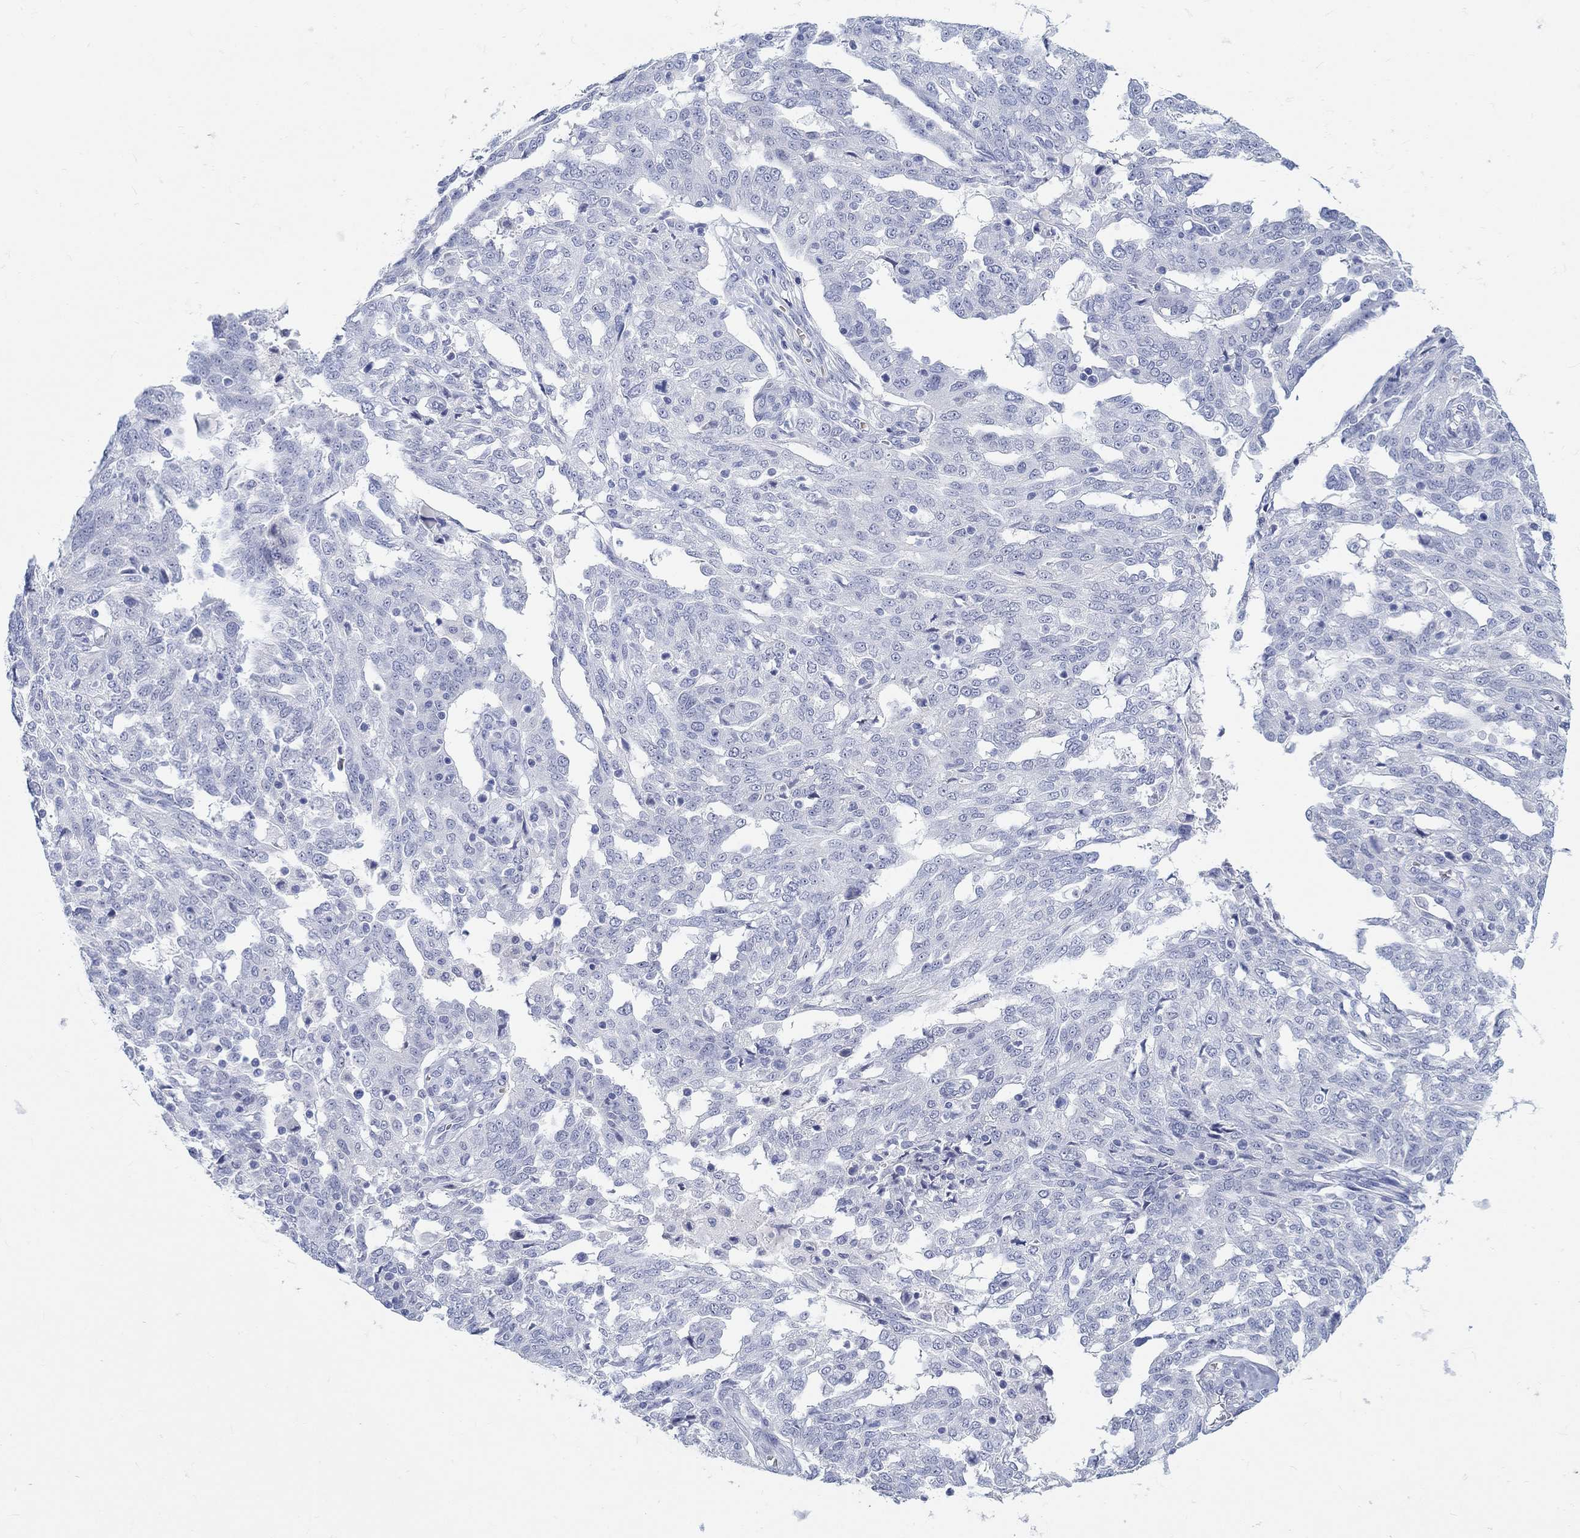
{"staining": {"intensity": "negative", "quantity": "none", "location": "none"}, "tissue": "ovarian cancer", "cell_type": "Tumor cells", "image_type": "cancer", "snomed": [{"axis": "morphology", "description": "Cystadenocarcinoma, serous, NOS"}, {"axis": "topography", "description": "Ovary"}], "caption": "Immunohistochemistry photomicrograph of neoplastic tissue: ovarian serous cystadenocarcinoma stained with DAB demonstrates no significant protein expression in tumor cells.", "gene": "GRIA3", "patient": {"sex": "female", "age": 67}}